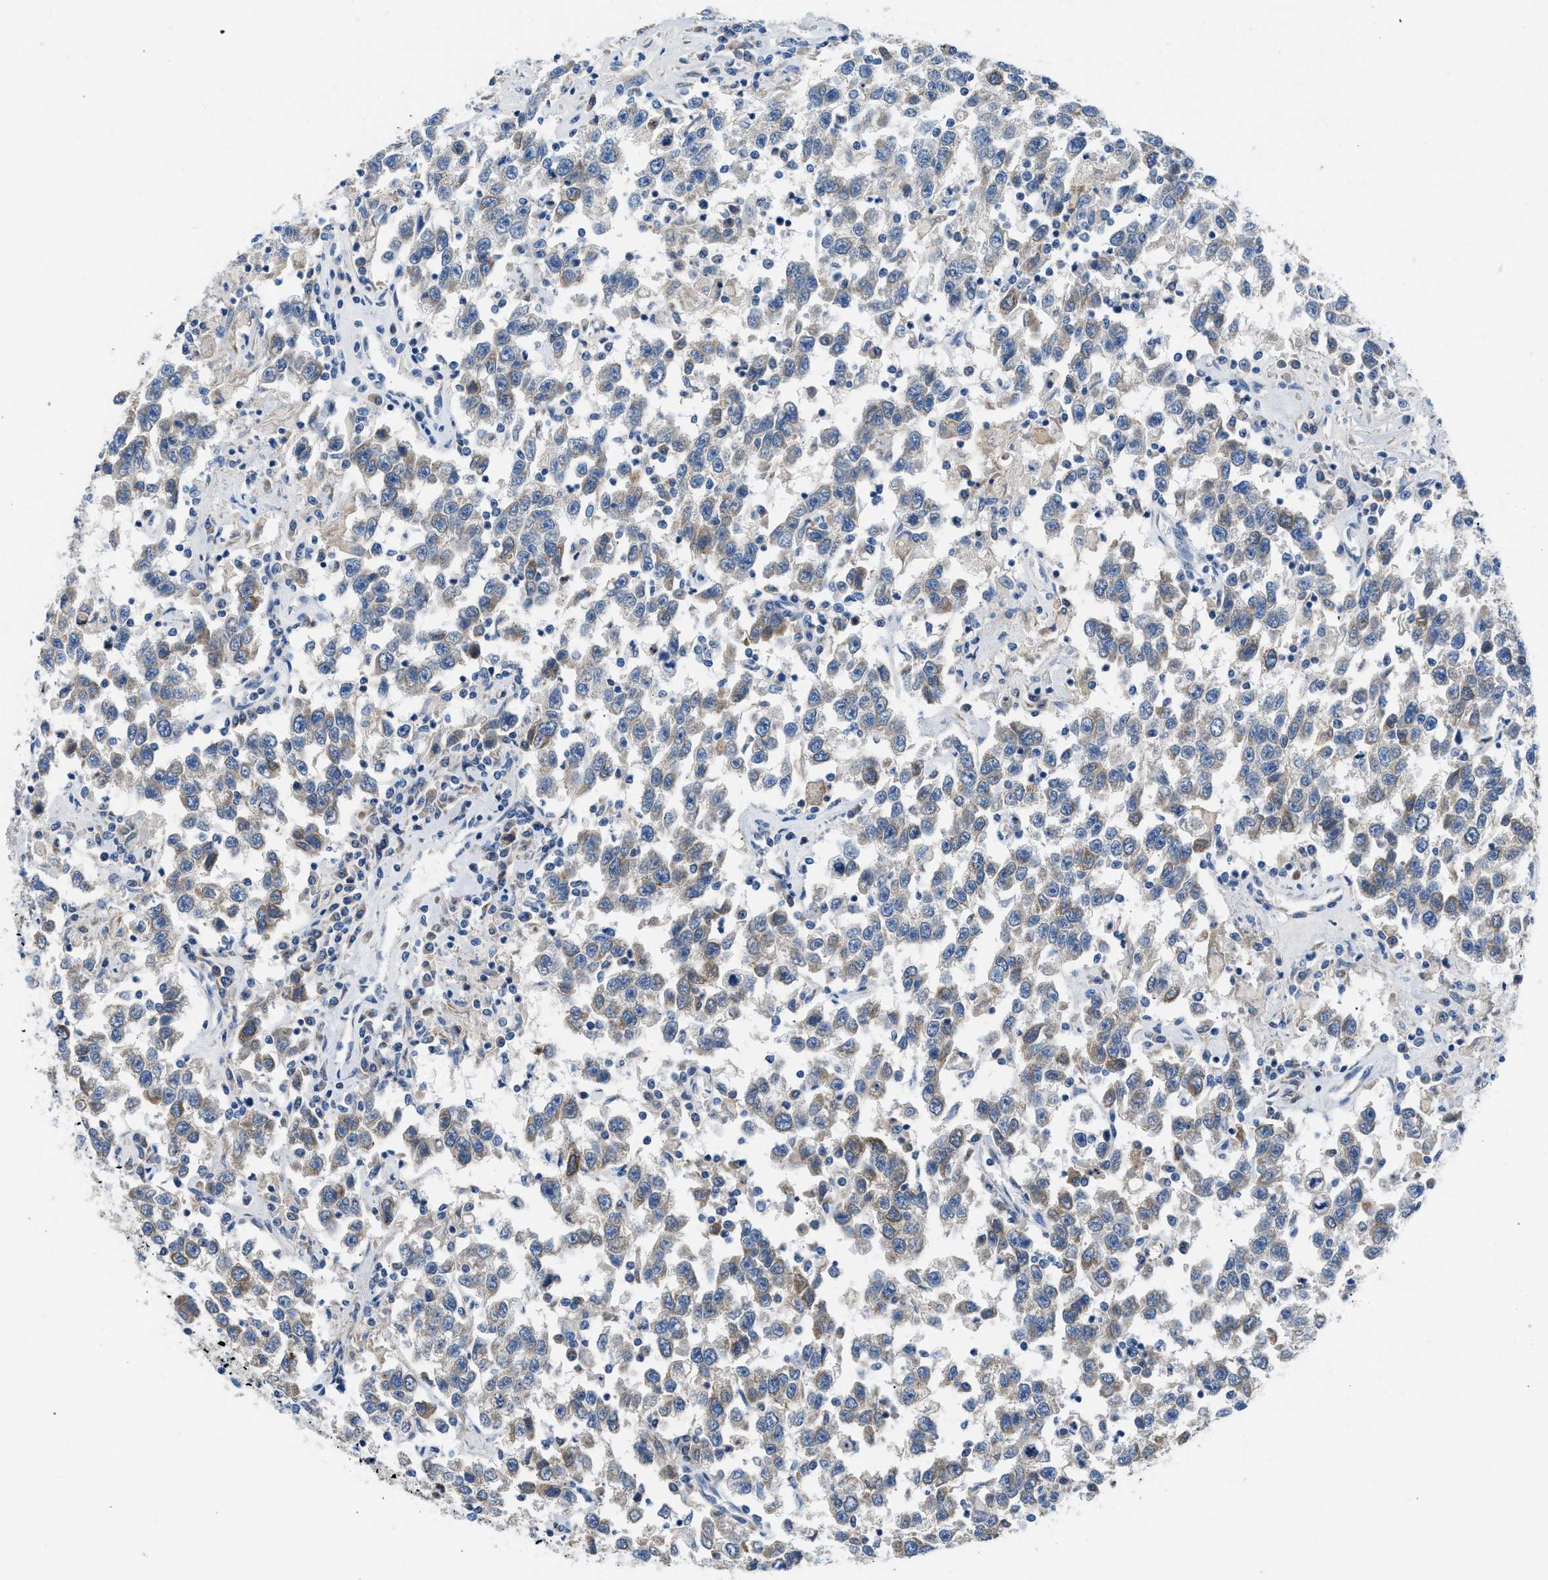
{"staining": {"intensity": "moderate", "quantity": "<25%", "location": "cytoplasmic/membranous"}, "tissue": "testis cancer", "cell_type": "Tumor cells", "image_type": "cancer", "snomed": [{"axis": "morphology", "description": "Seminoma, NOS"}, {"axis": "topography", "description": "Testis"}], "caption": "Seminoma (testis) tissue demonstrates moderate cytoplasmic/membranous positivity in approximately <25% of tumor cells, visualized by immunohistochemistry.", "gene": "BNC2", "patient": {"sex": "male", "age": 41}}